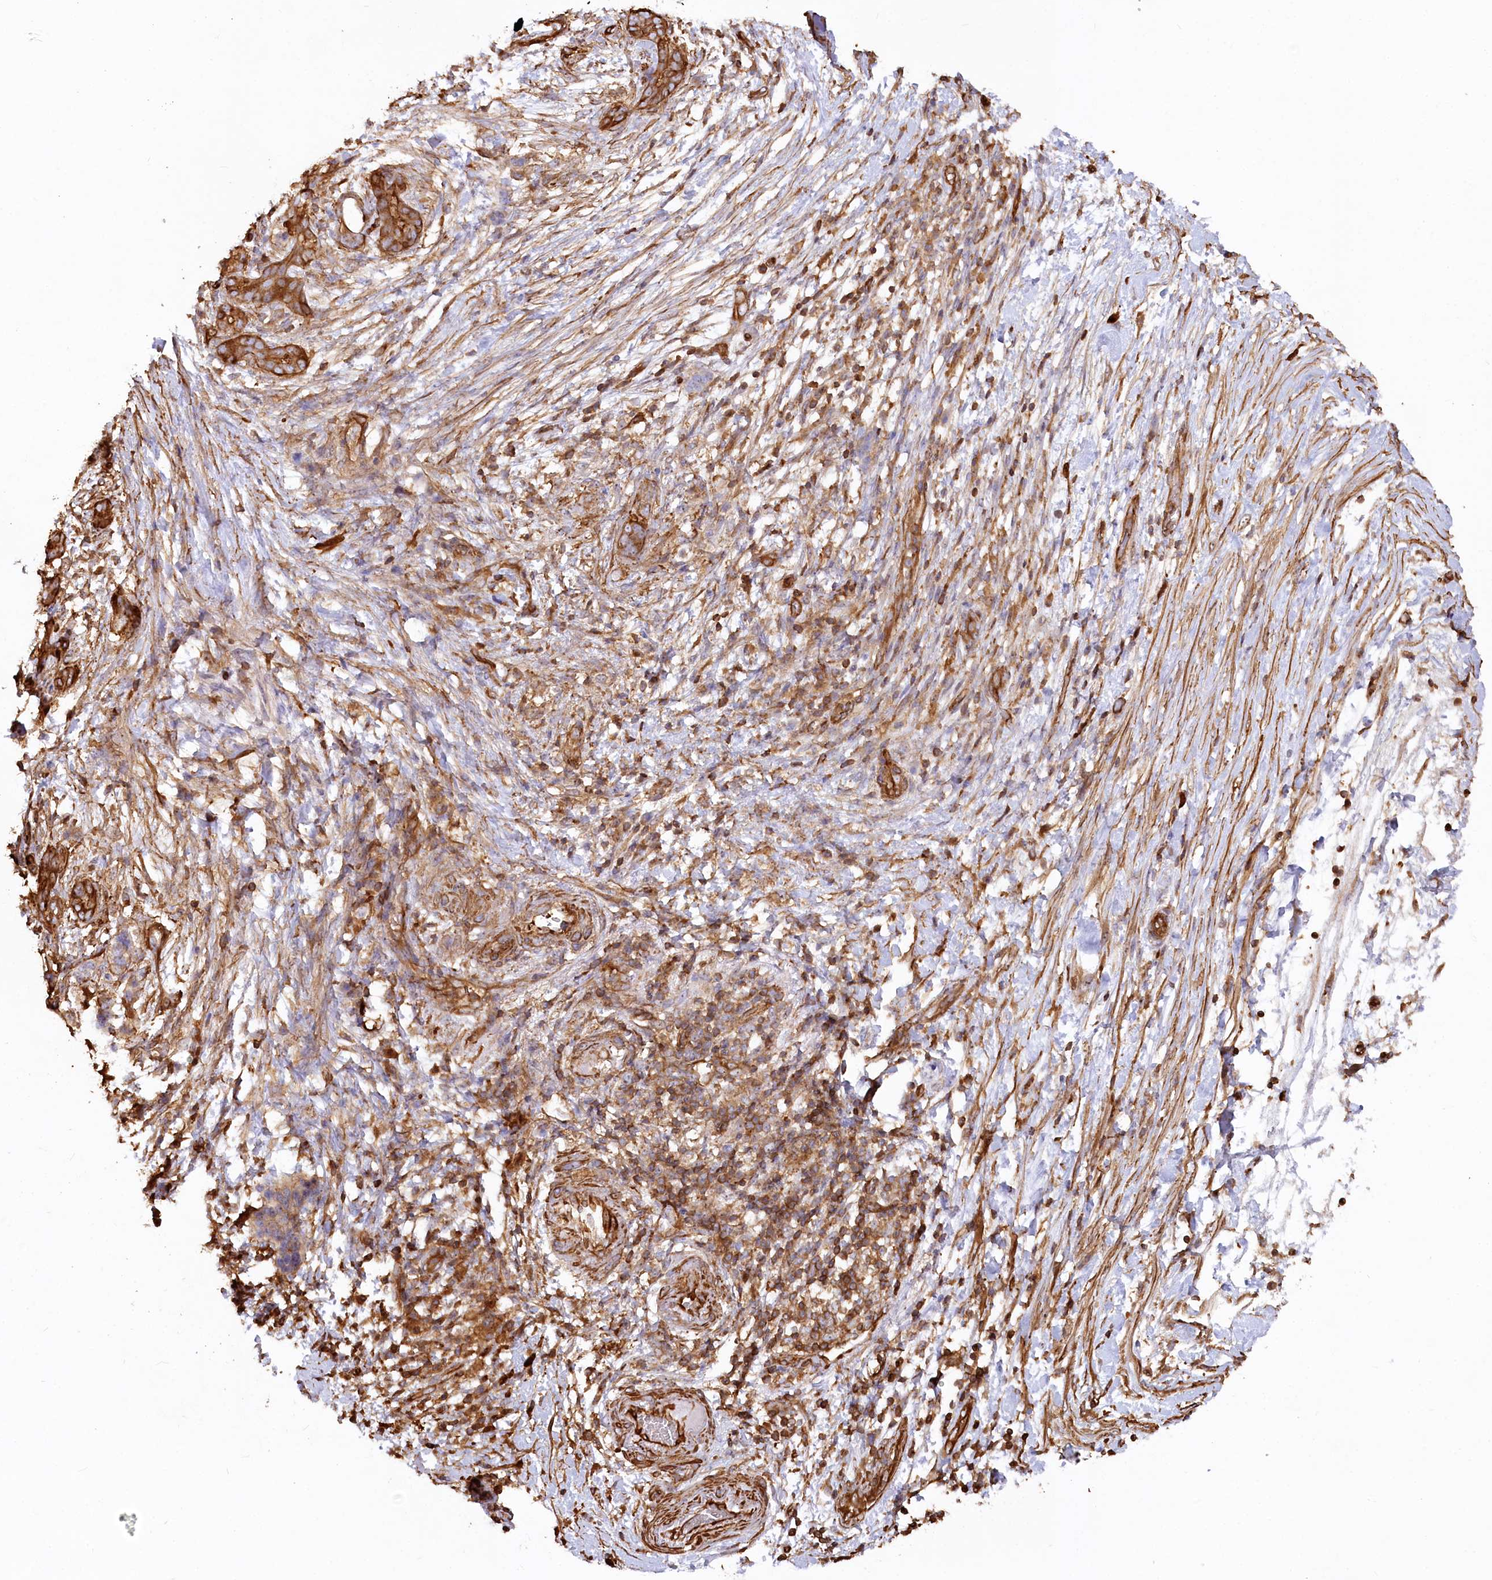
{"staining": {"intensity": "moderate", "quantity": "25%-75%", "location": "cytoplasmic/membranous"}, "tissue": "pancreatic cancer", "cell_type": "Tumor cells", "image_type": "cancer", "snomed": [{"axis": "morphology", "description": "Adenocarcinoma, NOS"}, {"axis": "topography", "description": "Pancreas"}], "caption": "Protein staining of pancreatic cancer tissue exhibits moderate cytoplasmic/membranous staining in about 25%-75% of tumor cells. (IHC, brightfield microscopy, high magnification).", "gene": "WDR36", "patient": {"sex": "female", "age": 55}}